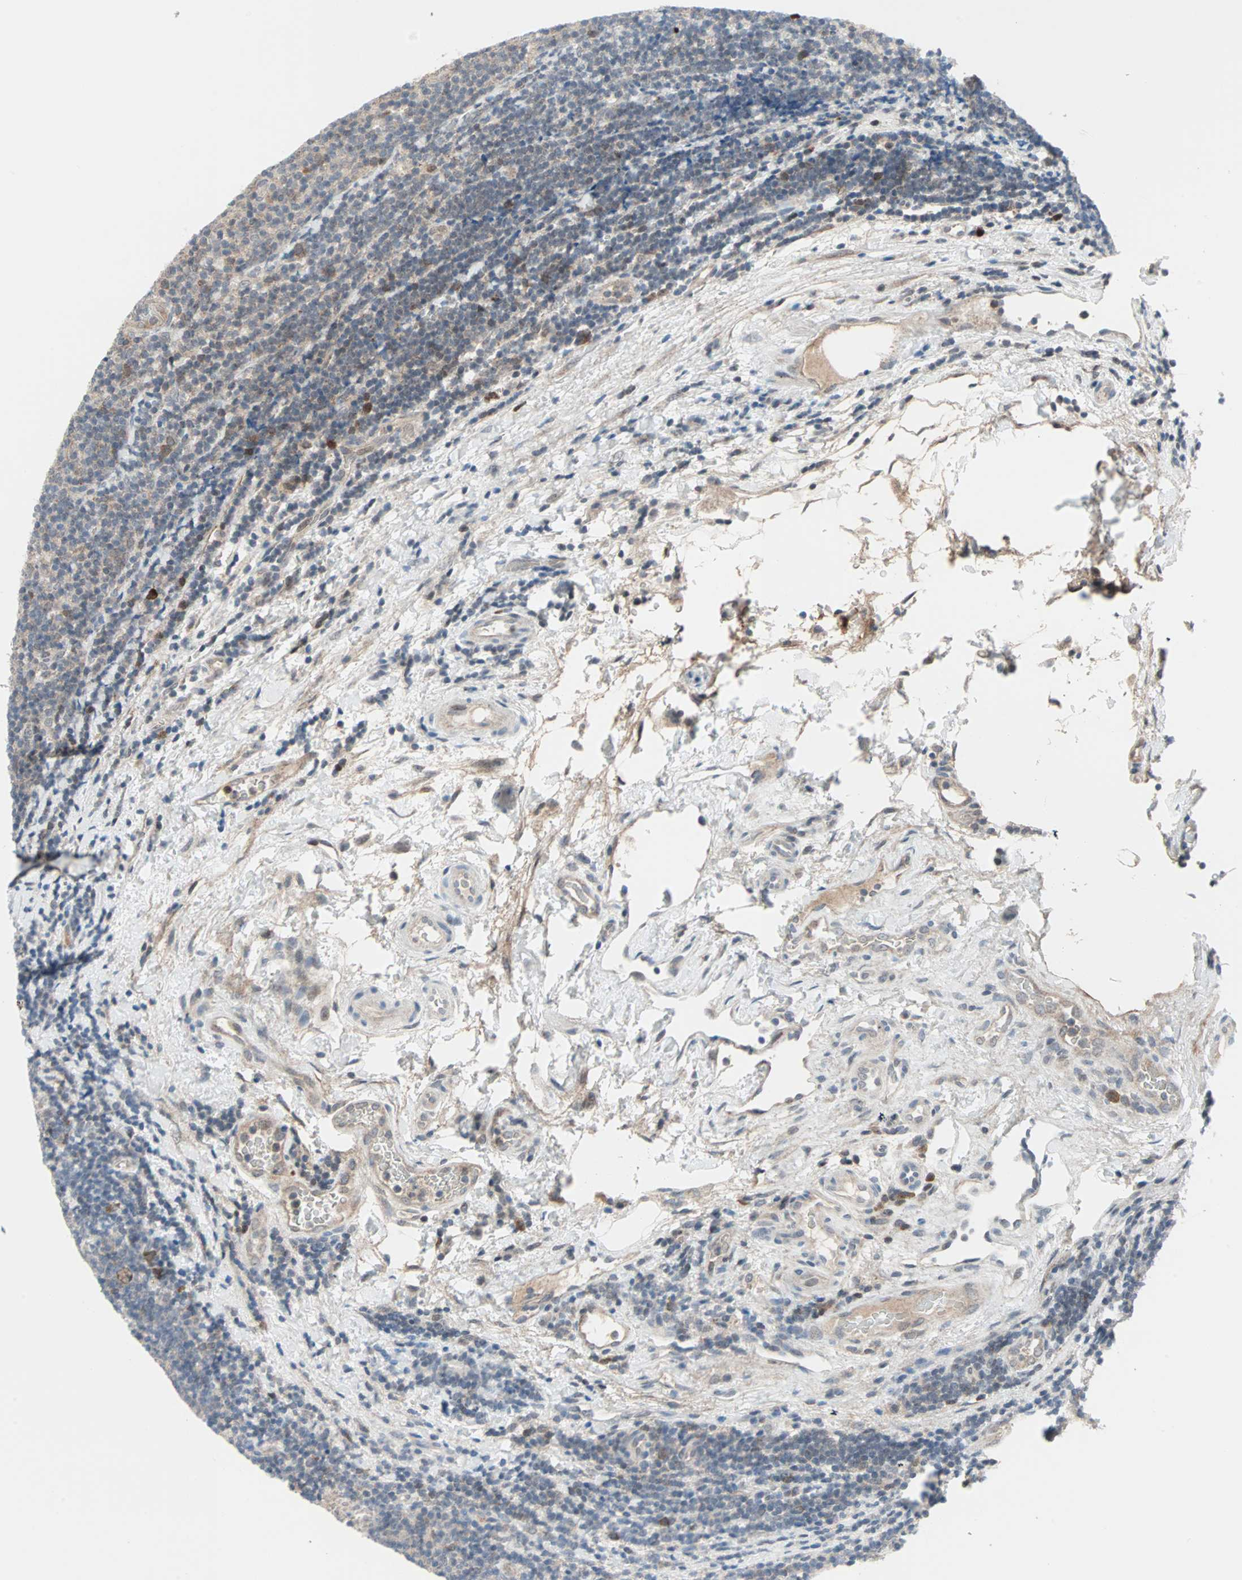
{"staining": {"intensity": "moderate", "quantity": "<25%", "location": "nuclear"}, "tissue": "lymphoma", "cell_type": "Tumor cells", "image_type": "cancer", "snomed": [{"axis": "morphology", "description": "Malignant lymphoma, non-Hodgkin's type, Low grade"}, {"axis": "topography", "description": "Lymph node"}], "caption": "An image of lymphoma stained for a protein reveals moderate nuclear brown staining in tumor cells. (DAB (3,3'-diaminobenzidine) IHC with brightfield microscopy, high magnification).", "gene": "CASP3", "patient": {"sex": "male", "age": 83}}